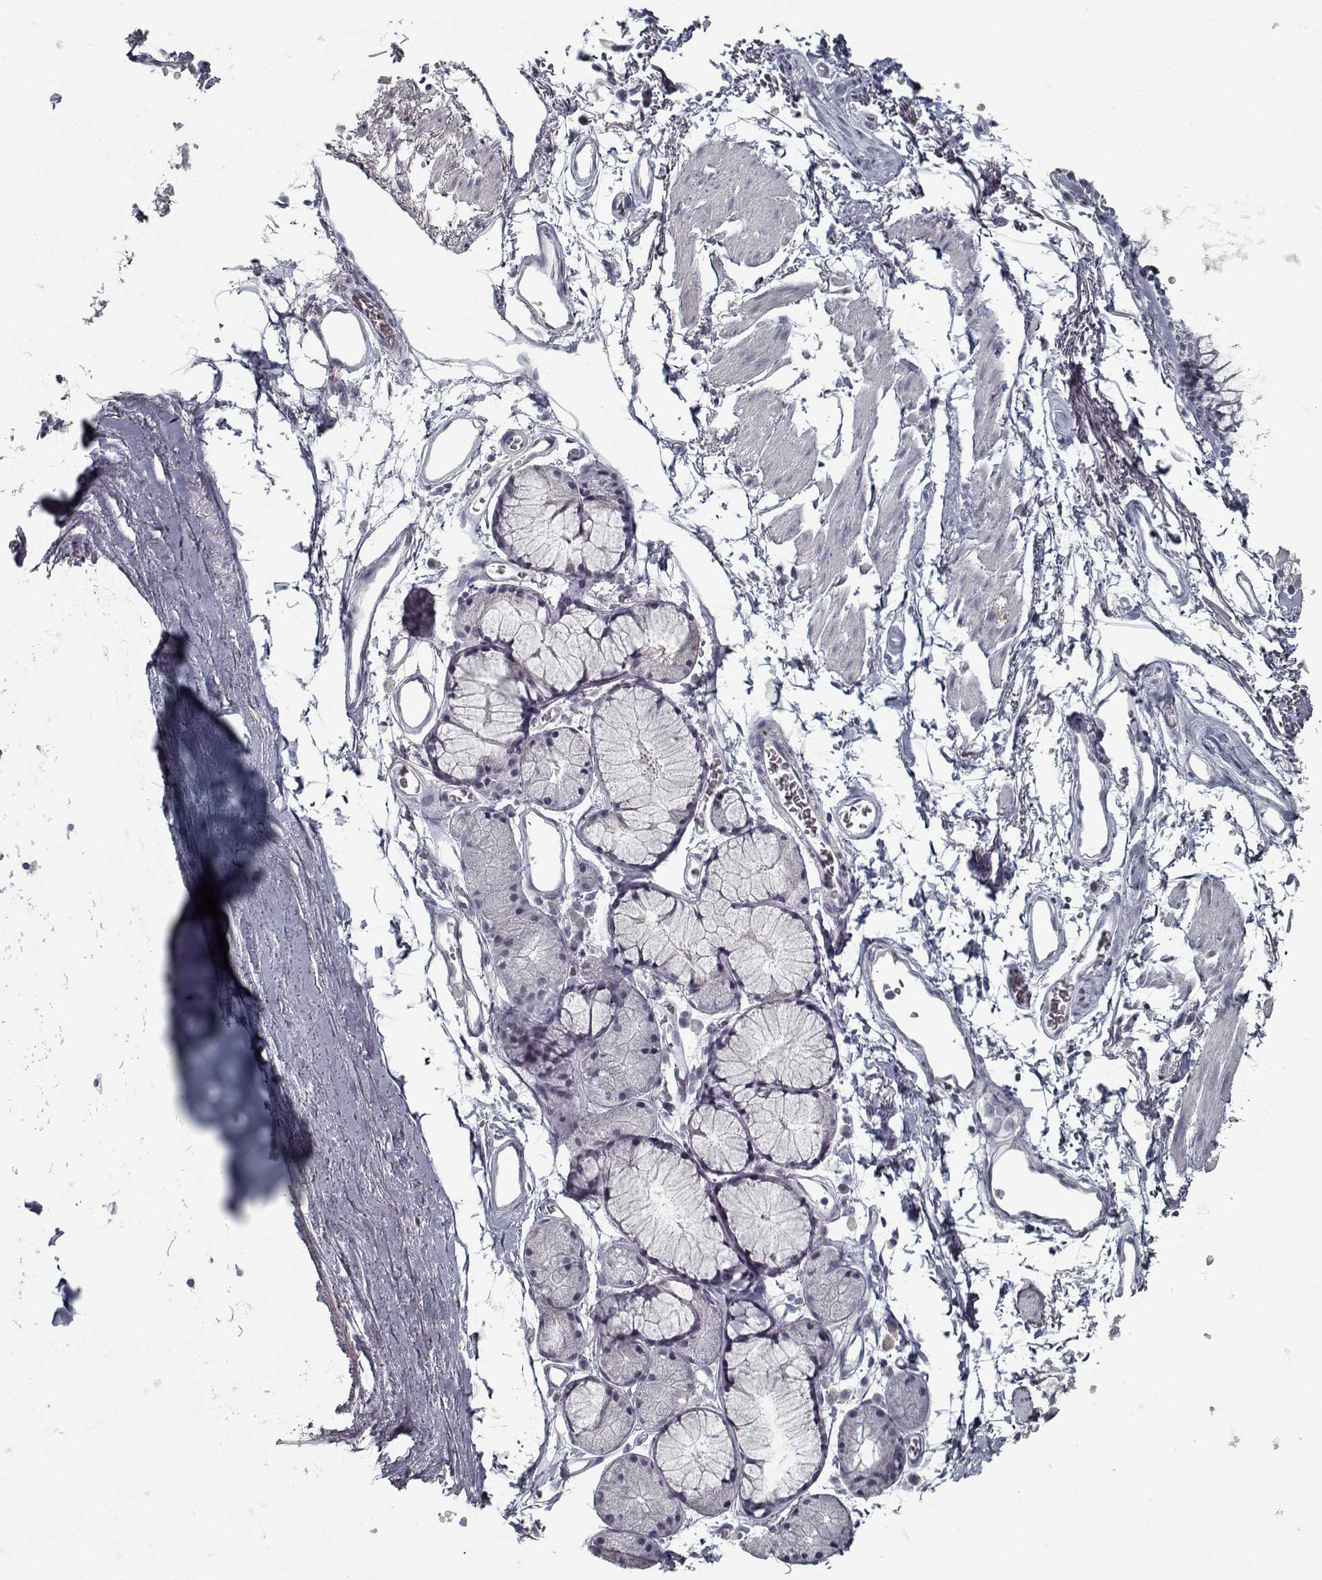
{"staining": {"intensity": "negative", "quantity": "none", "location": "none"}, "tissue": "soft tissue", "cell_type": "Chondrocytes", "image_type": "normal", "snomed": [{"axis": "morphology", "description": "Normal tissue, NOS"}, {"axis": "topography", "description": "Cartilage tissue"}, {"axis": "topography", "description": "Bronchus"}], "caption": "An immunohistochemistry histopathology image of unremarkable soft tissue is shown. There is no staining in chondrocytes of soft tissue.", "gene": "GAD2", "patient": {"sex": "female", "age": 79}}